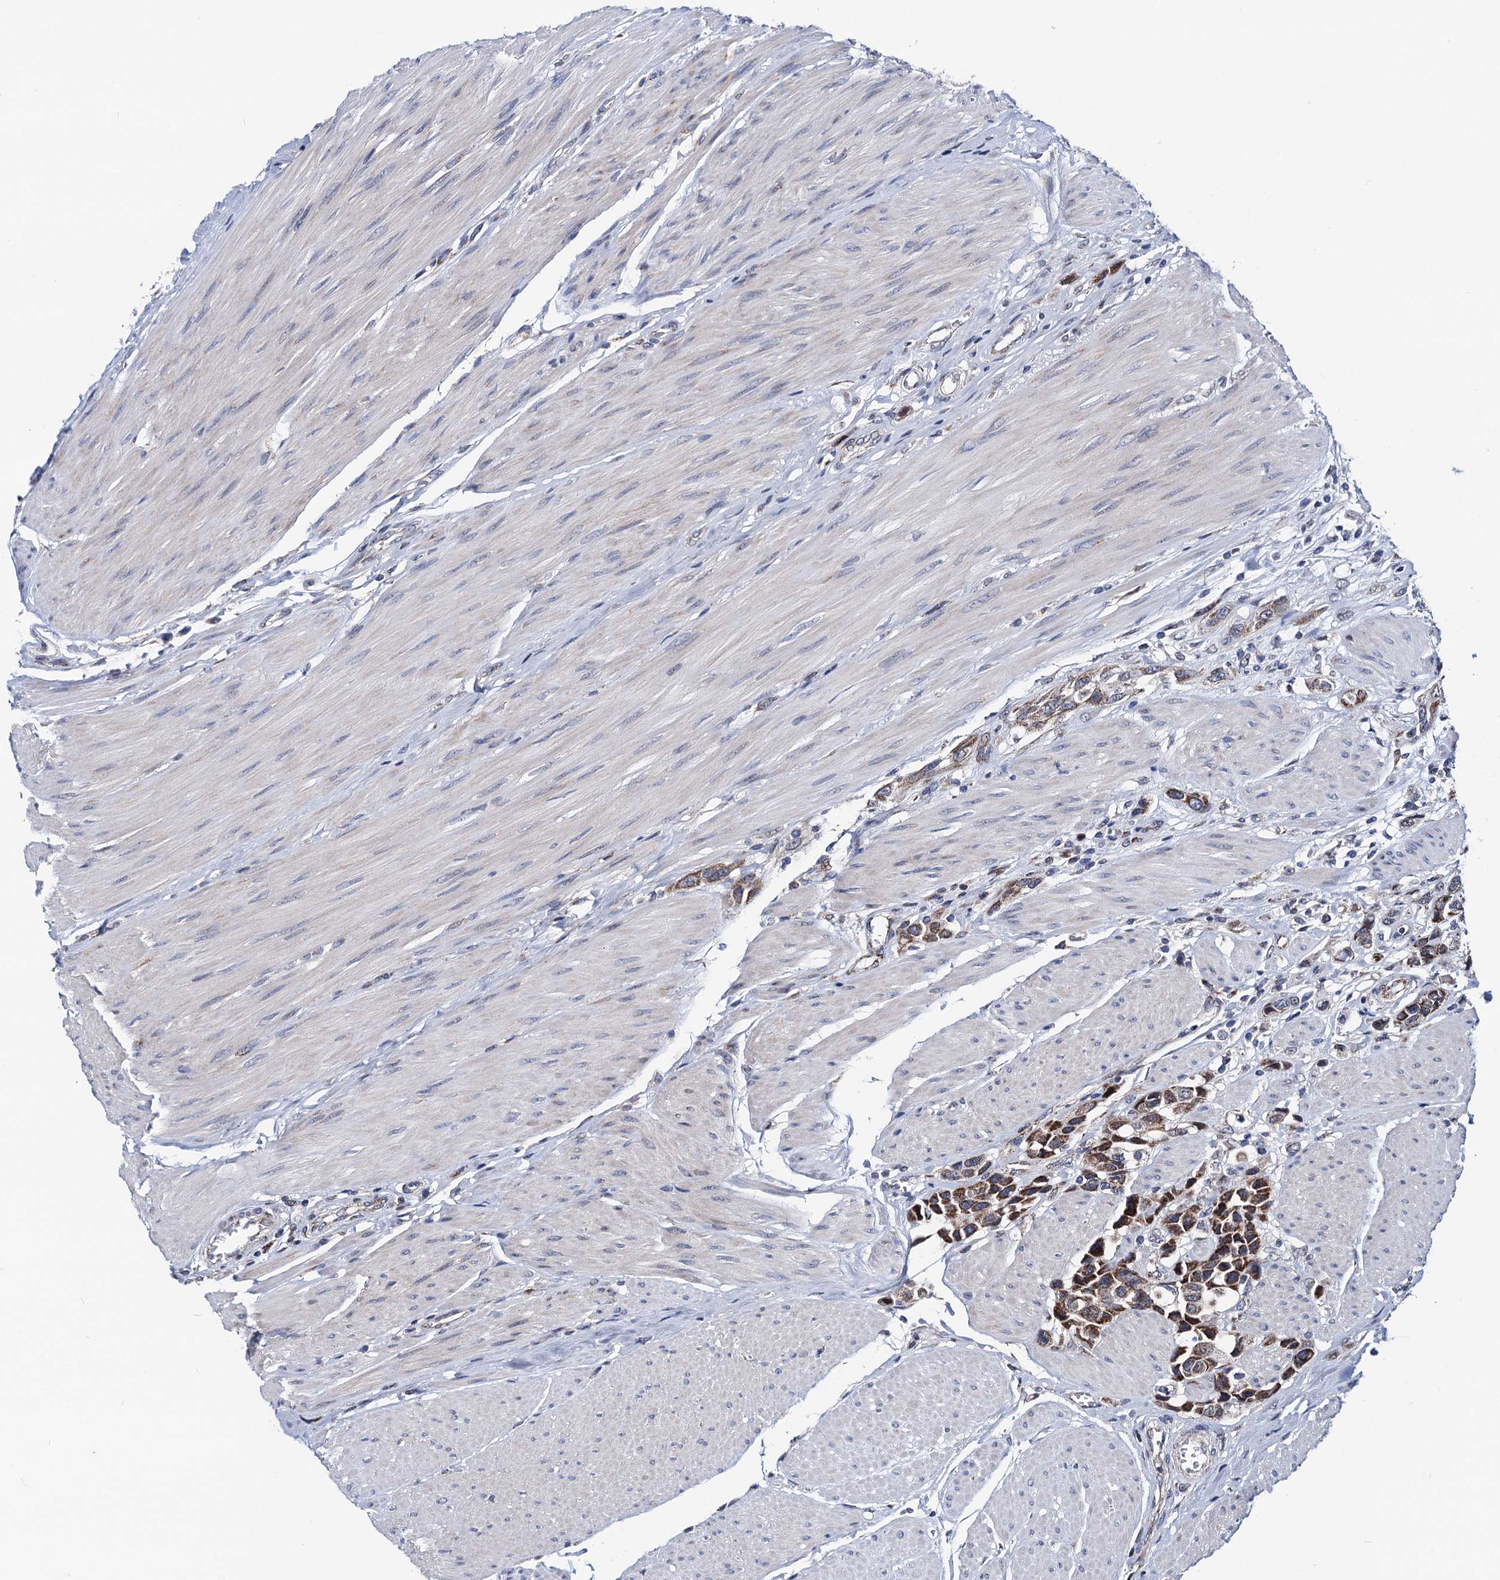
{"staining": {"intensity": "moderate", "quantity": ">75%", "location": "cytoplasmic/membranous"}, "tissue": "urothelial cancer", "cell_type": "Tumor cells", "image_type": "cancer", "snomed": [{"axis": "morphology", "description": "Urothelial carcinoma, High grade"}, {"axis": "topography", "description": "Urinary bladder"}], "caption": "Urothelial carcinoma (high-grade) stained for a protein (brown) demonstrates moderate cytoplasmic/membranous positive expression in about >75% of tumor cells.", "gene": "PTCD3", "patient": {"sex": "male", "age": 50}}